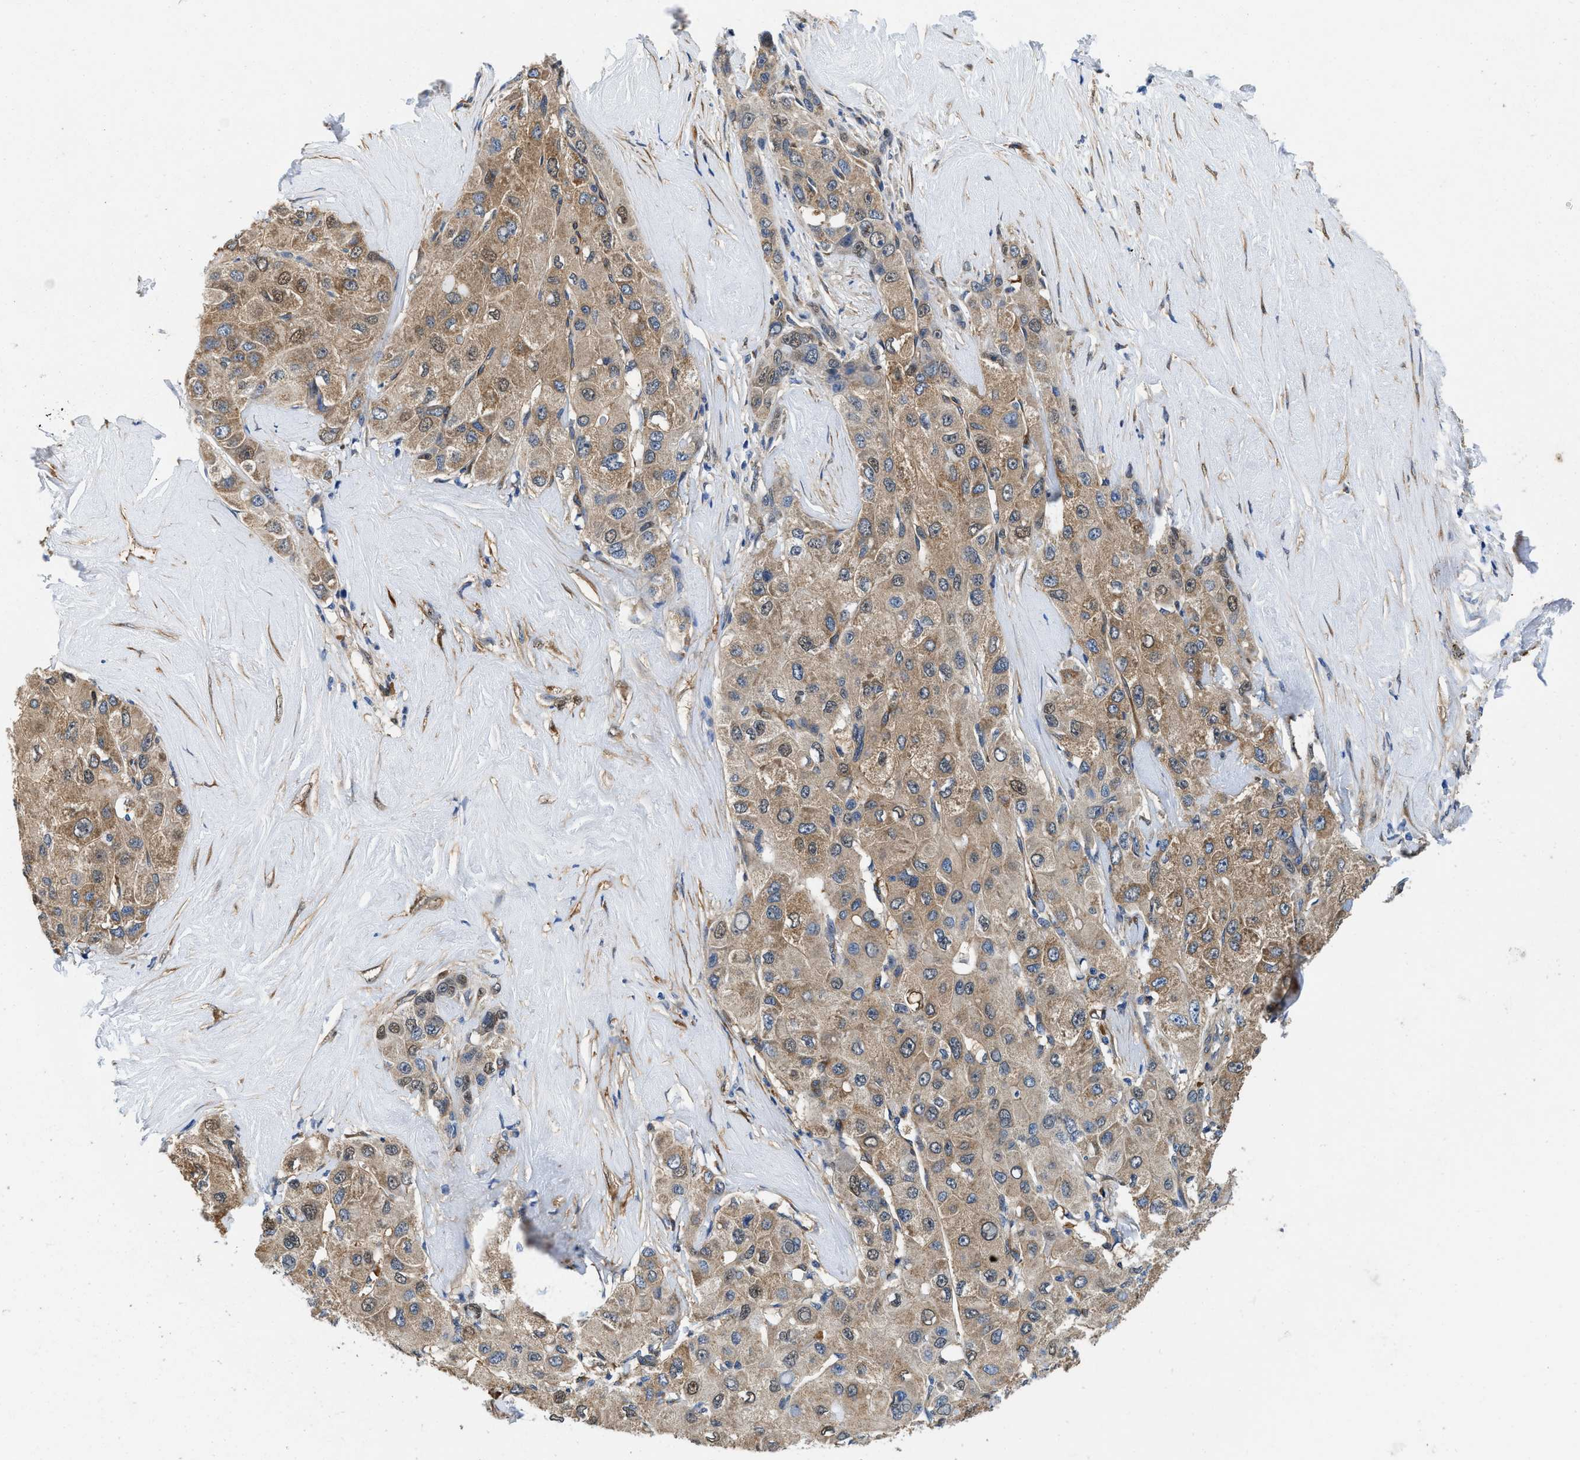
{"staining": {"intensity": "moderate", "quantity": ">75%", "location": "cytoplasmic/membranous"}, "tissue": "liver cancer", "cell_type": "Tumor cells", "image_type": "cancer", "snomed": [{"axis": "morphology", "description": "Carcinoma, Hepatocellular, NOS"}, {"axis": "topography", "description": "Liver"}], "caption": "IHC (DAB (3,3'-diaminobenzidine)) staining of liver hepatocellular carcinoma displays moderate cytoplasmic/membranous protein expression in about >75% of tumor cells.", "gene": "RAPH1", "patient": {"sex": "male", "age": 80}}